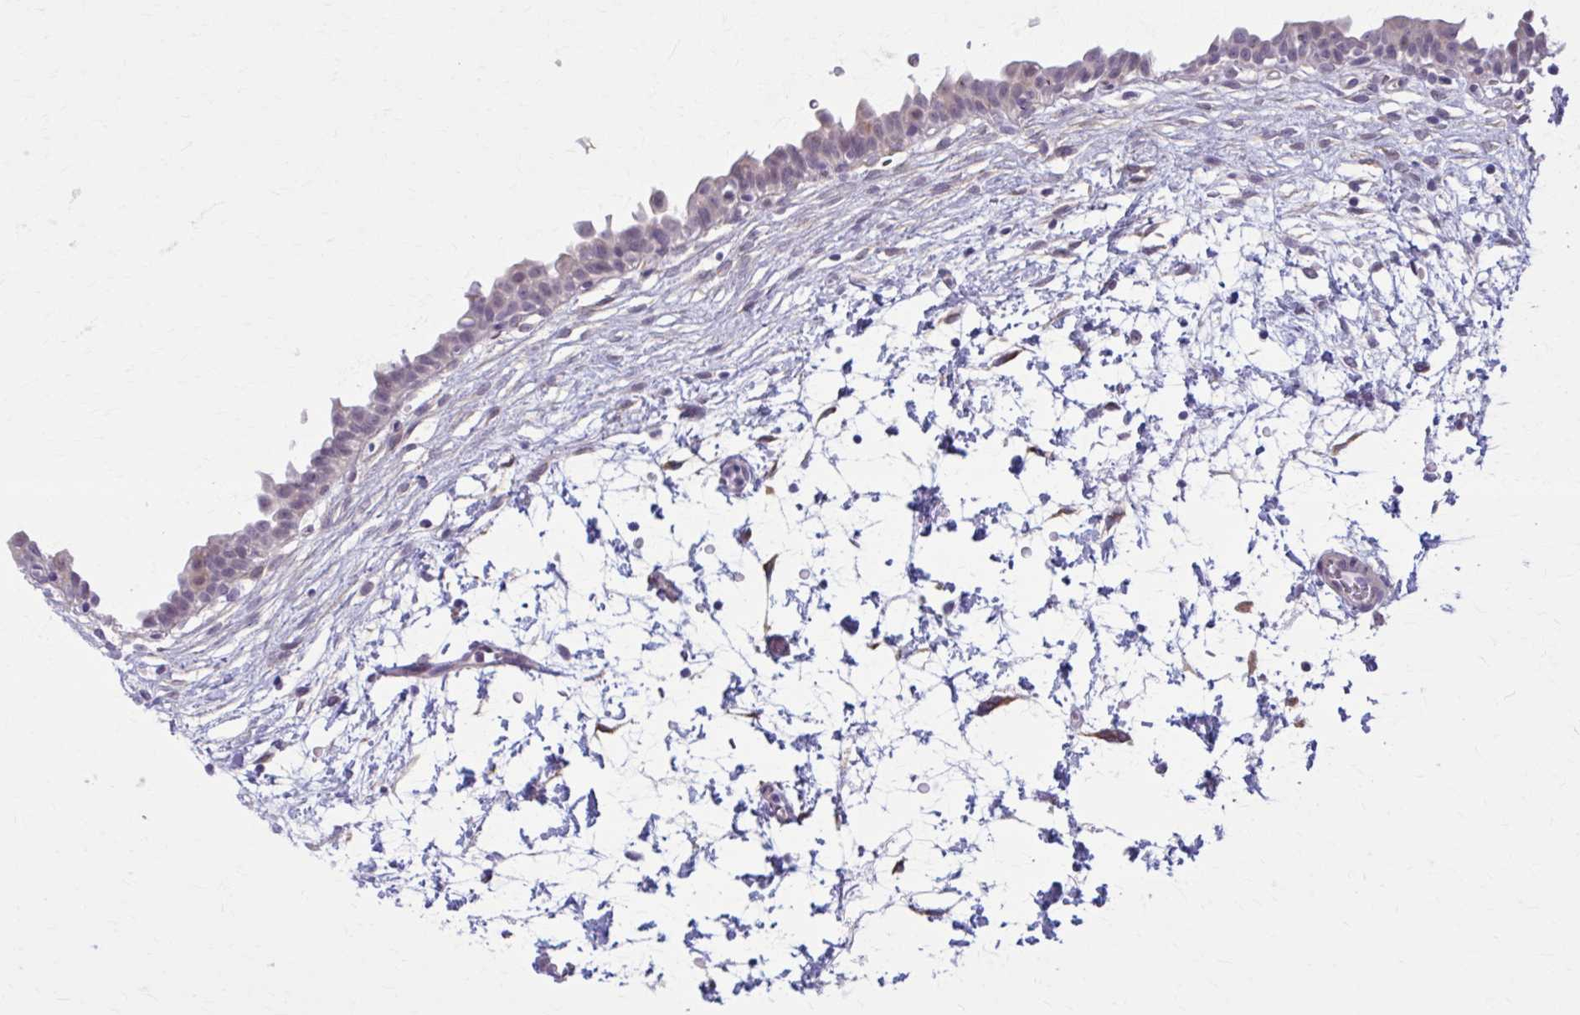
{"staining": {"intensity": "weak", "quantity": "25%-75%", "location": "nuclear"}, "tissue": "urinary bladder", "cell_type": "Urothelial cells", "image_type": "normal", "snomed": [{"axis": "morphology", "description": "Normal tissue, NOS"}, {"axis": "topography", "description": "Urinary bladder"}], "caption": "Urothelial cells show low levels of weak nuclear expression in about 25%-75% of cells in benign human urinary bladder. The staining is performed using DAB (3,3'-diaminobenzidine) brown chromogen to label protein expression. The nuclei are counter-stained blue using hematoxylin.", "gene": "NUMBL", "patient": {"sex": "male", "age": 37}}